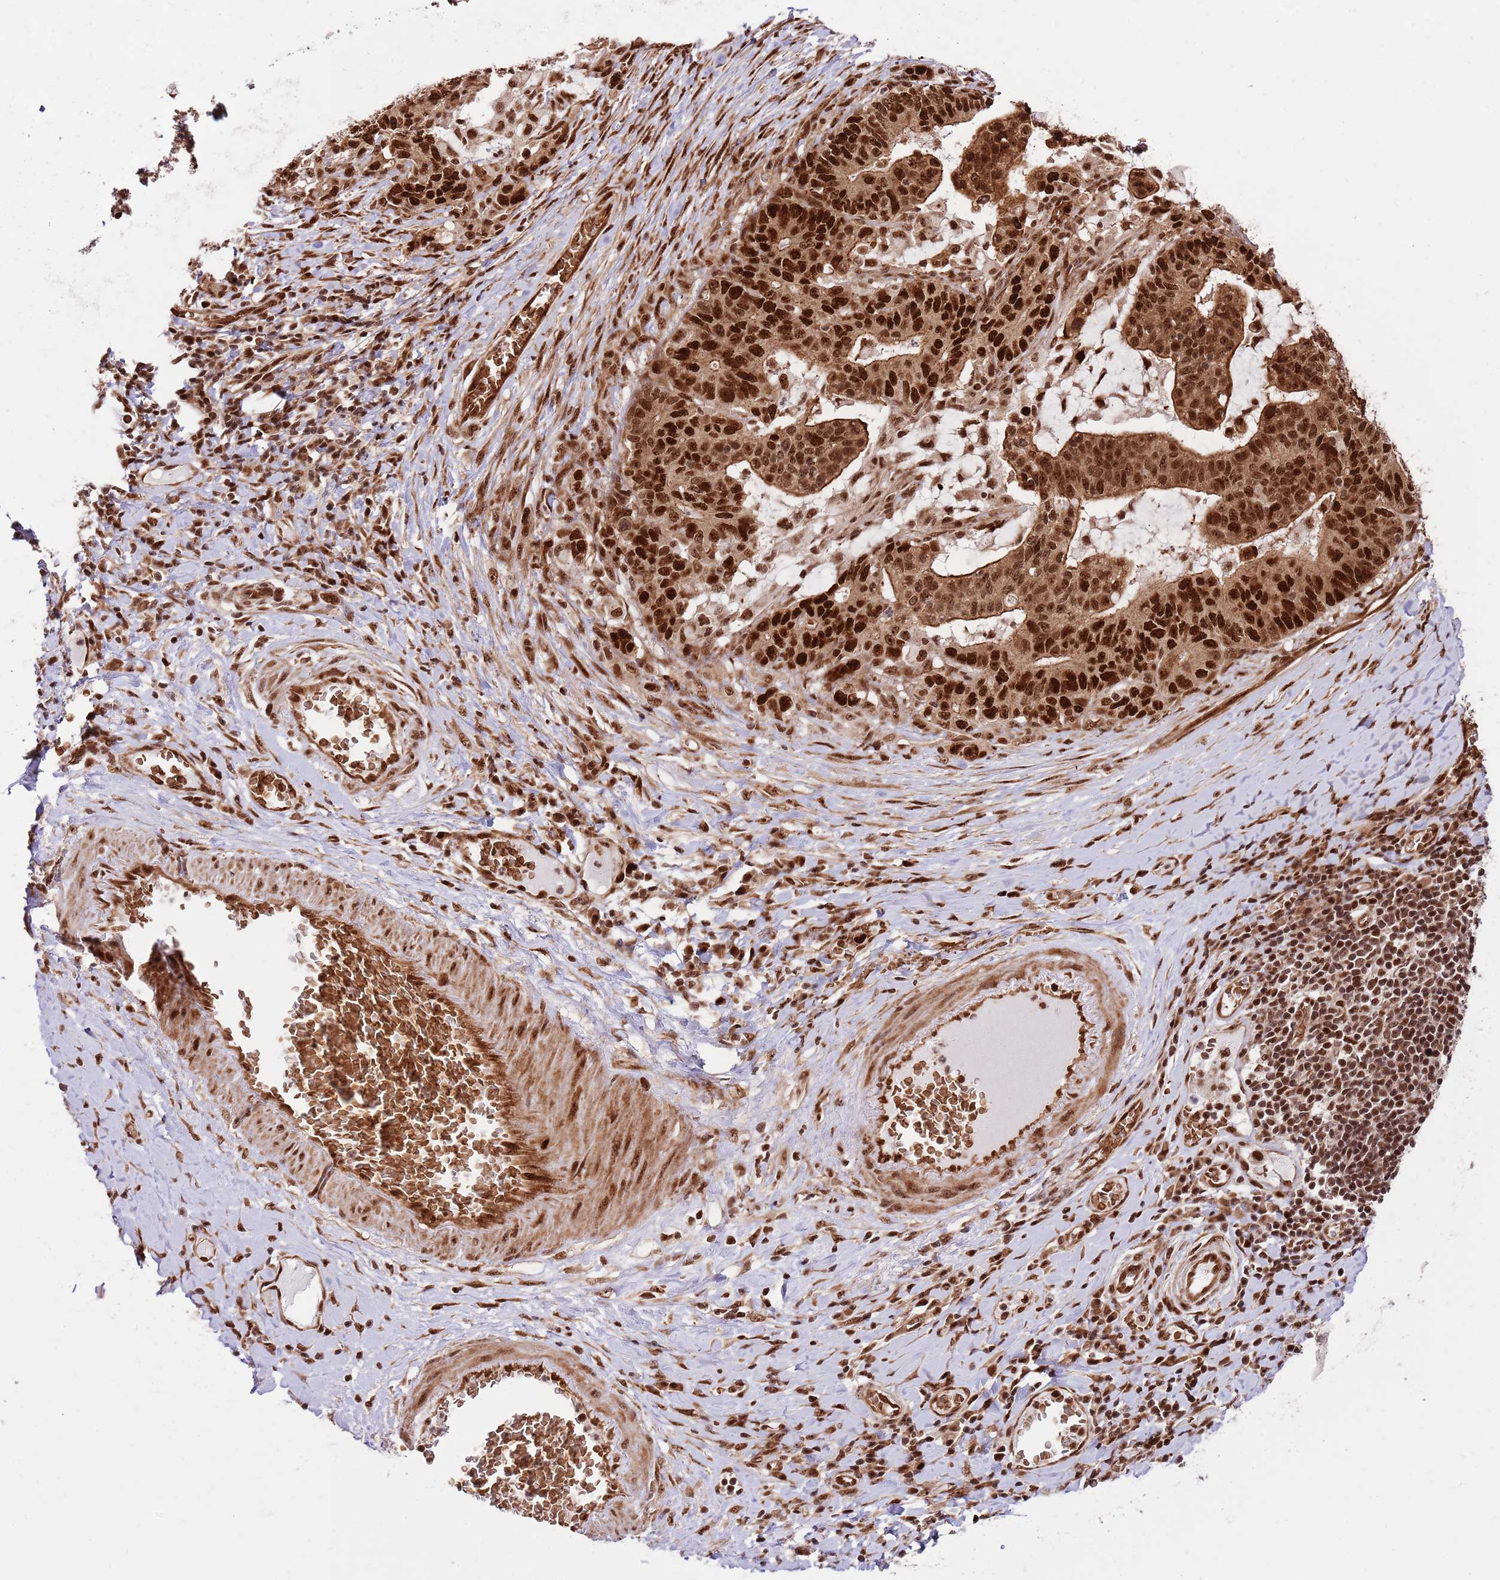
{"staining": {"intensity": "strong", "quantity": ">75%", "location": "cytoplasmic/membranous,nuclear"}, "tissue": "stomach cancer", "cell_type": "Tumor cells", "image_type": "cancer", "snomed": [{"axis": "morphology", "description": "Normal tissue, NOS"}, {"axis": "morphology", "description": "Adenocarcinoma, NOS"}, {"axis": "topography", "description": "Stomach"}], "caption": "Protein expression analysis of stomach adenocarcinoma exhibits strong cytoplasmic/membranous and nuclear positivity in approximately >75% of tumor cells.", "gene": "RIF1", "patient": {"sex": "female", "age": 64}}